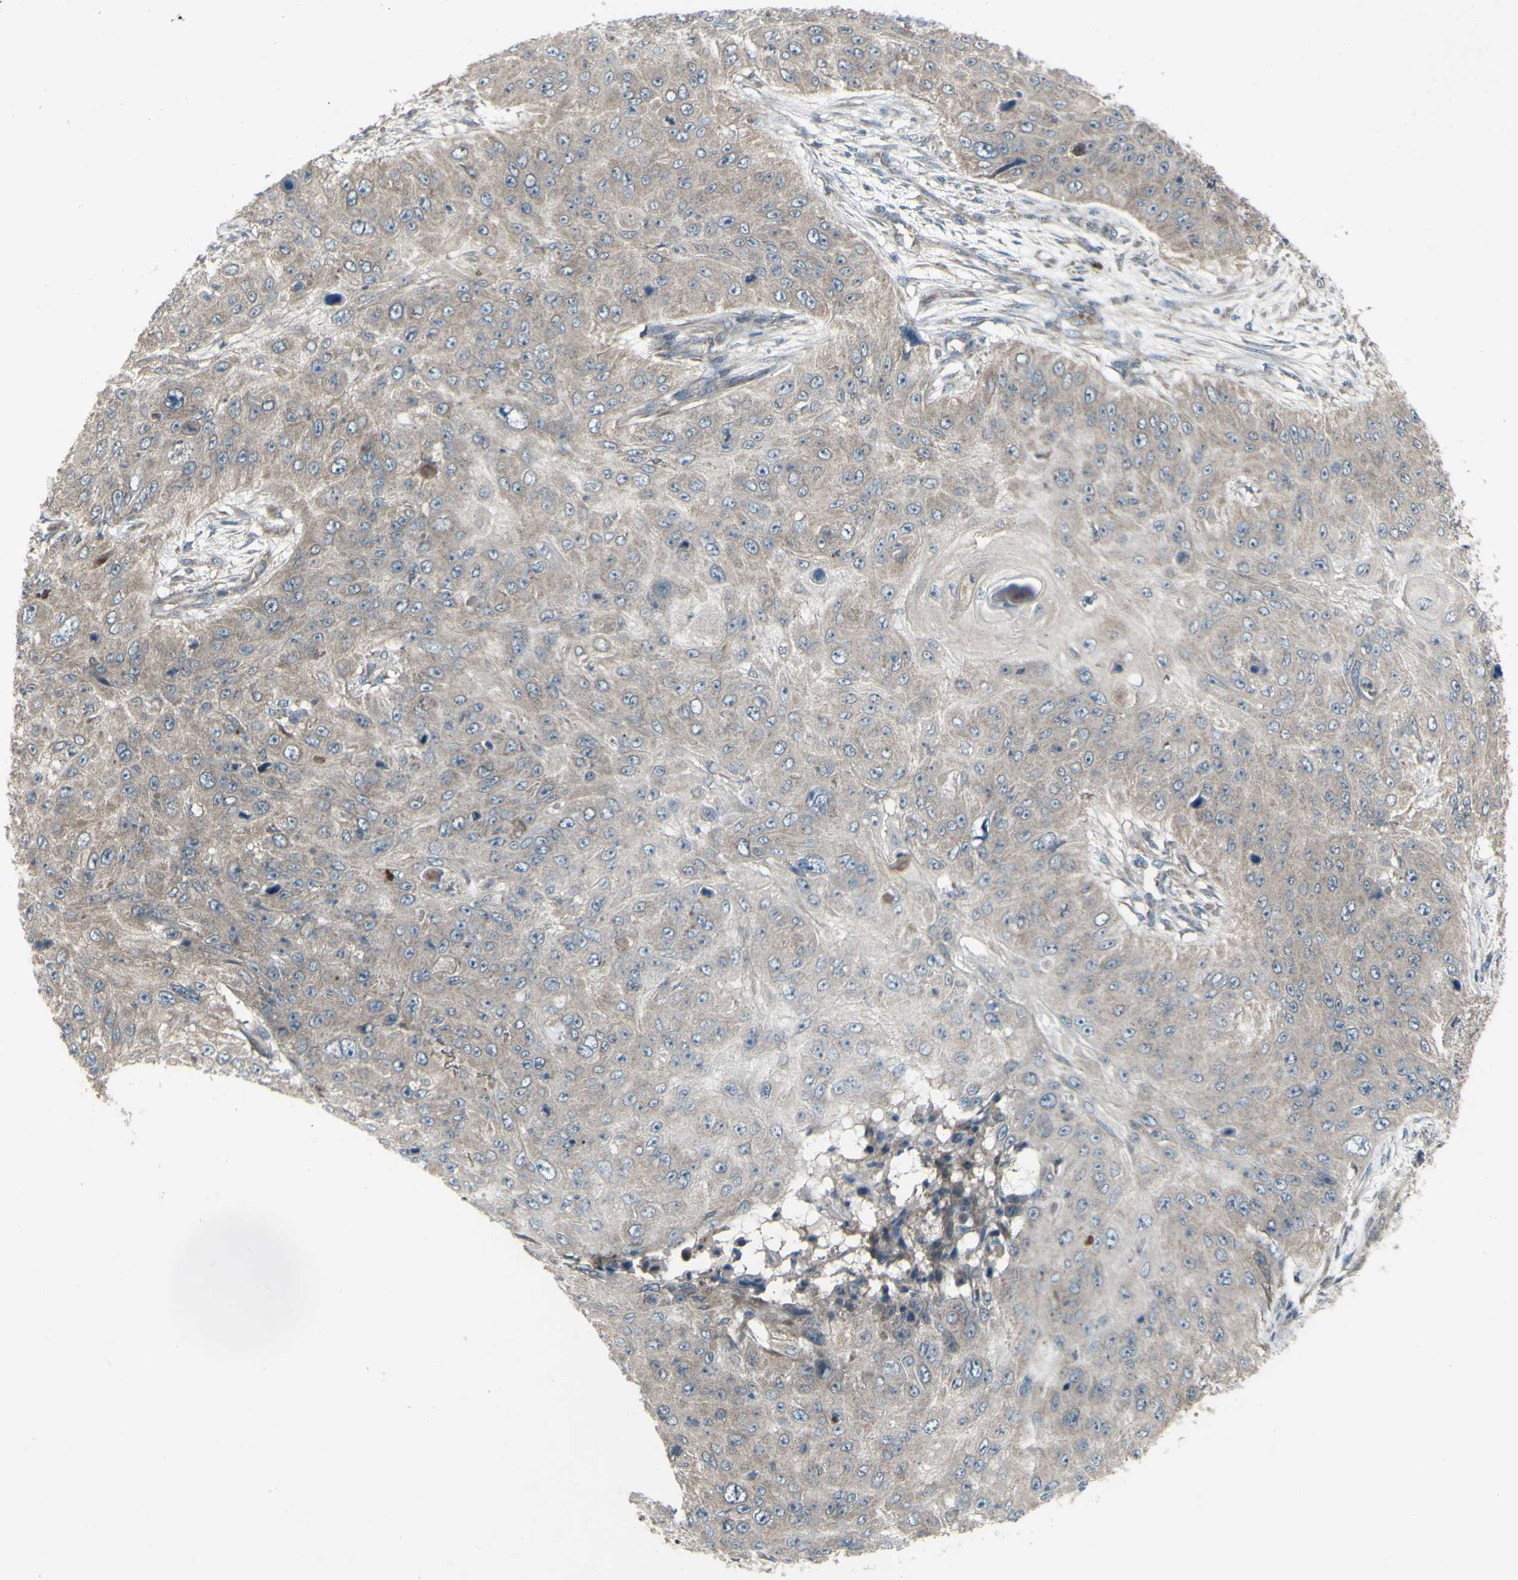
{"staining": {"intensity": "weak", "quantity": ">75%", "location": "cytoplasmic/membranous"}, "tissue": "skin cancer", "cell_type": "Tumor cells", "image_type": "cancer", "snomed": [{"axis": "morphology", "description": "Squamous cell carcinoma, NOS"}, {"axis": "topography", "description": "Skin"}], "caption": "The immunohistochemical stain highlights weak cytoplasmic/membranous staining in tumor cells of skin squamous cell carcinoma tissue. (DAB IHC, brown staining for protein, blue staining for nuclei).", "gene": "SHC1", "patient": {"sex": "female", "age": 80}}